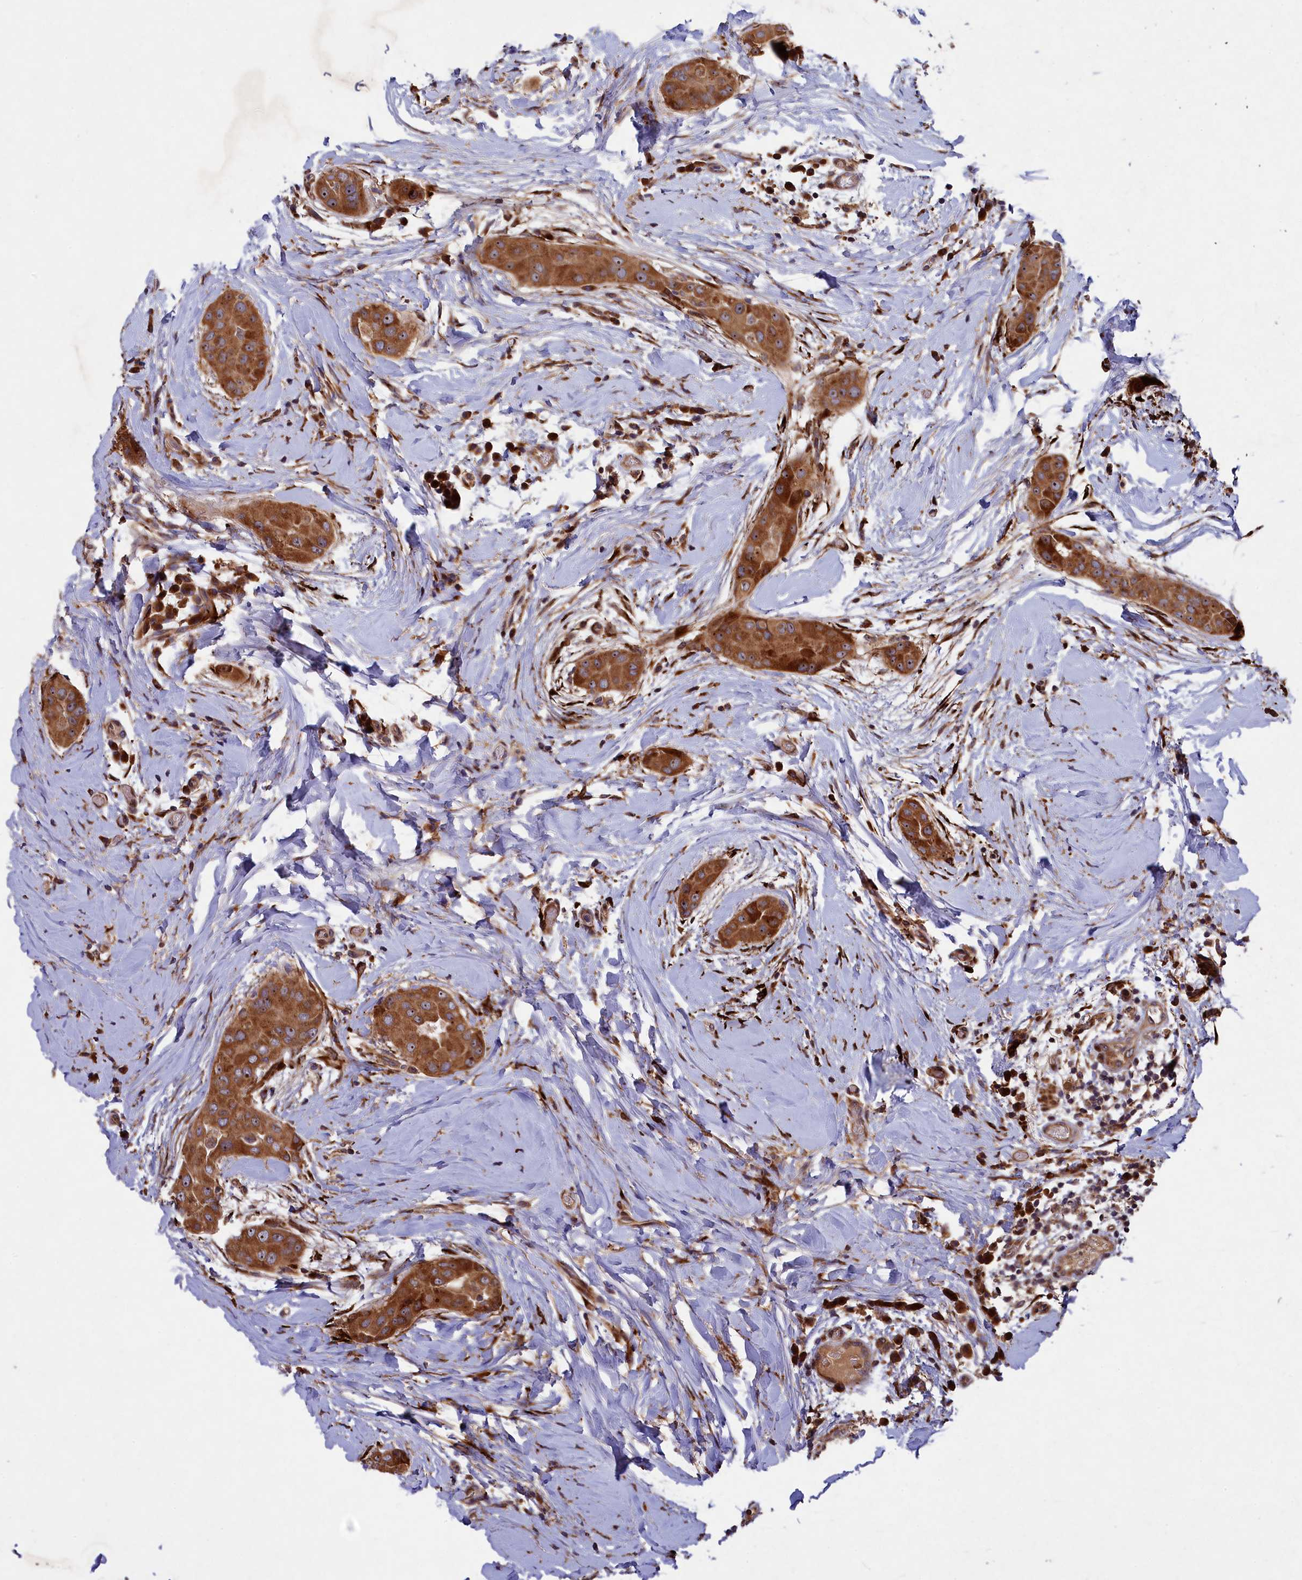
{"staining": {"intensity": "strong", "quantity": ">75%", "location": "cytoplasmic/membranous,nuclear"}, "tissue": "thyroid cancer", "cell_type": "Tumor cells", "image_type": "cancer", "snomed": [{"axis": "morphology", "description": "Papillary adenocarcinoma, NOS"}, {"axis": "topography", "description": "Thyroid gland"}], "caption": "Immunohistochemistry photomicrograph of human papillary adenocarcinoma (thyroid) stained for a protein (brown), which shows high levels of strong cytoplasmic/membranous and nuclear positivity in about >75% of tumor cells.", "gene": "ARRDC4", "patient": {"sex": "male", "age": 33}}